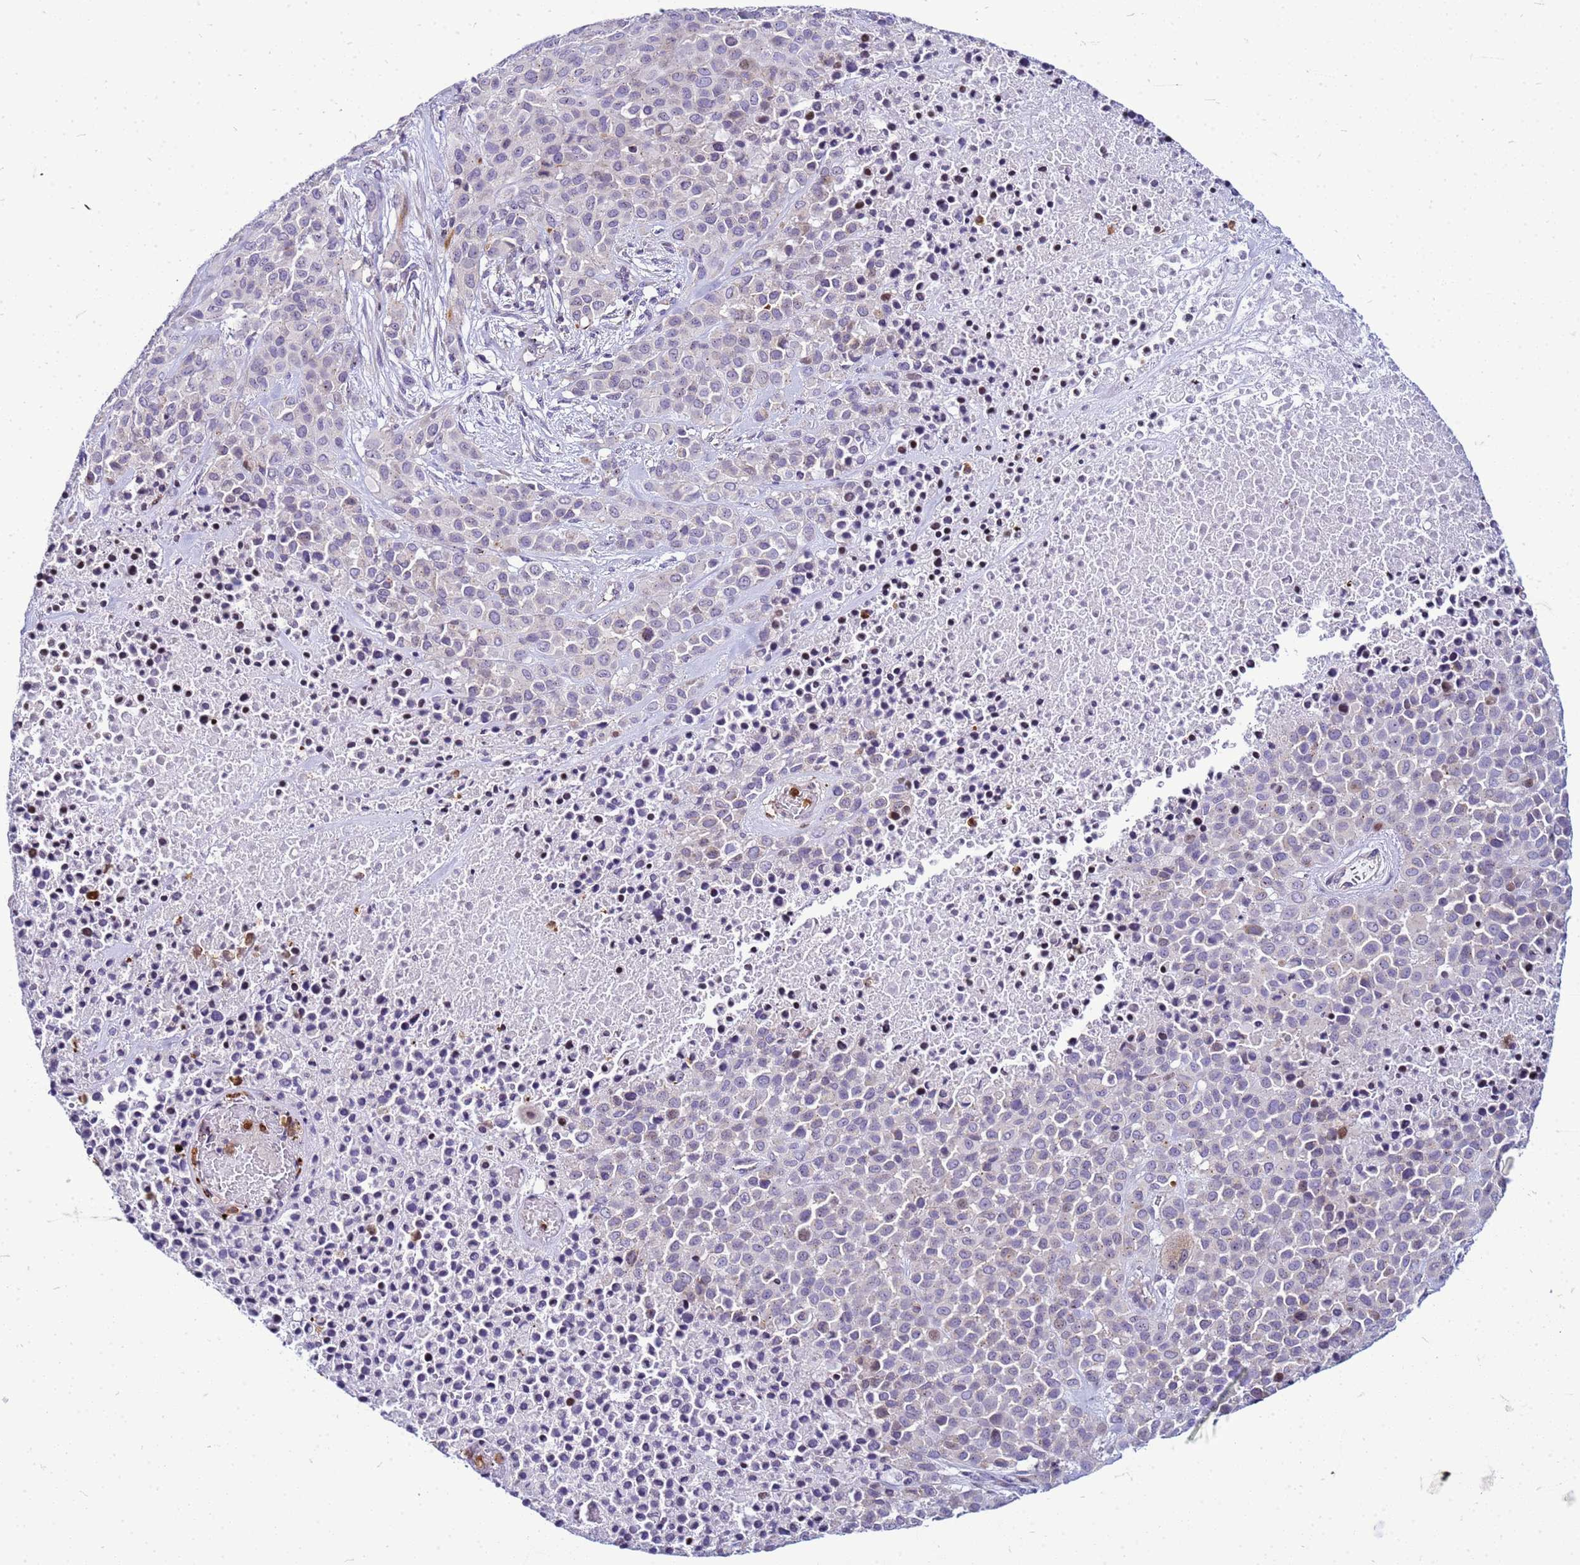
{"staining": {"intensity": "negative", "quantity": "none", "location": "none"}, "tissue": "melanoma", "cell_type": "Tumor cells", "image_type": "cancer", "snomed": [{"axis": "morphology", "description": "Malignant melanoma, Metastatic site"}, {"axis": "topography", "description": "Skin"}], "caption": "Tumor cells are negative for protein expression in human malignant melanoma (metastatic site).", "gene": "VPS4B", "patient": {"sex": "female", "age": 81}}